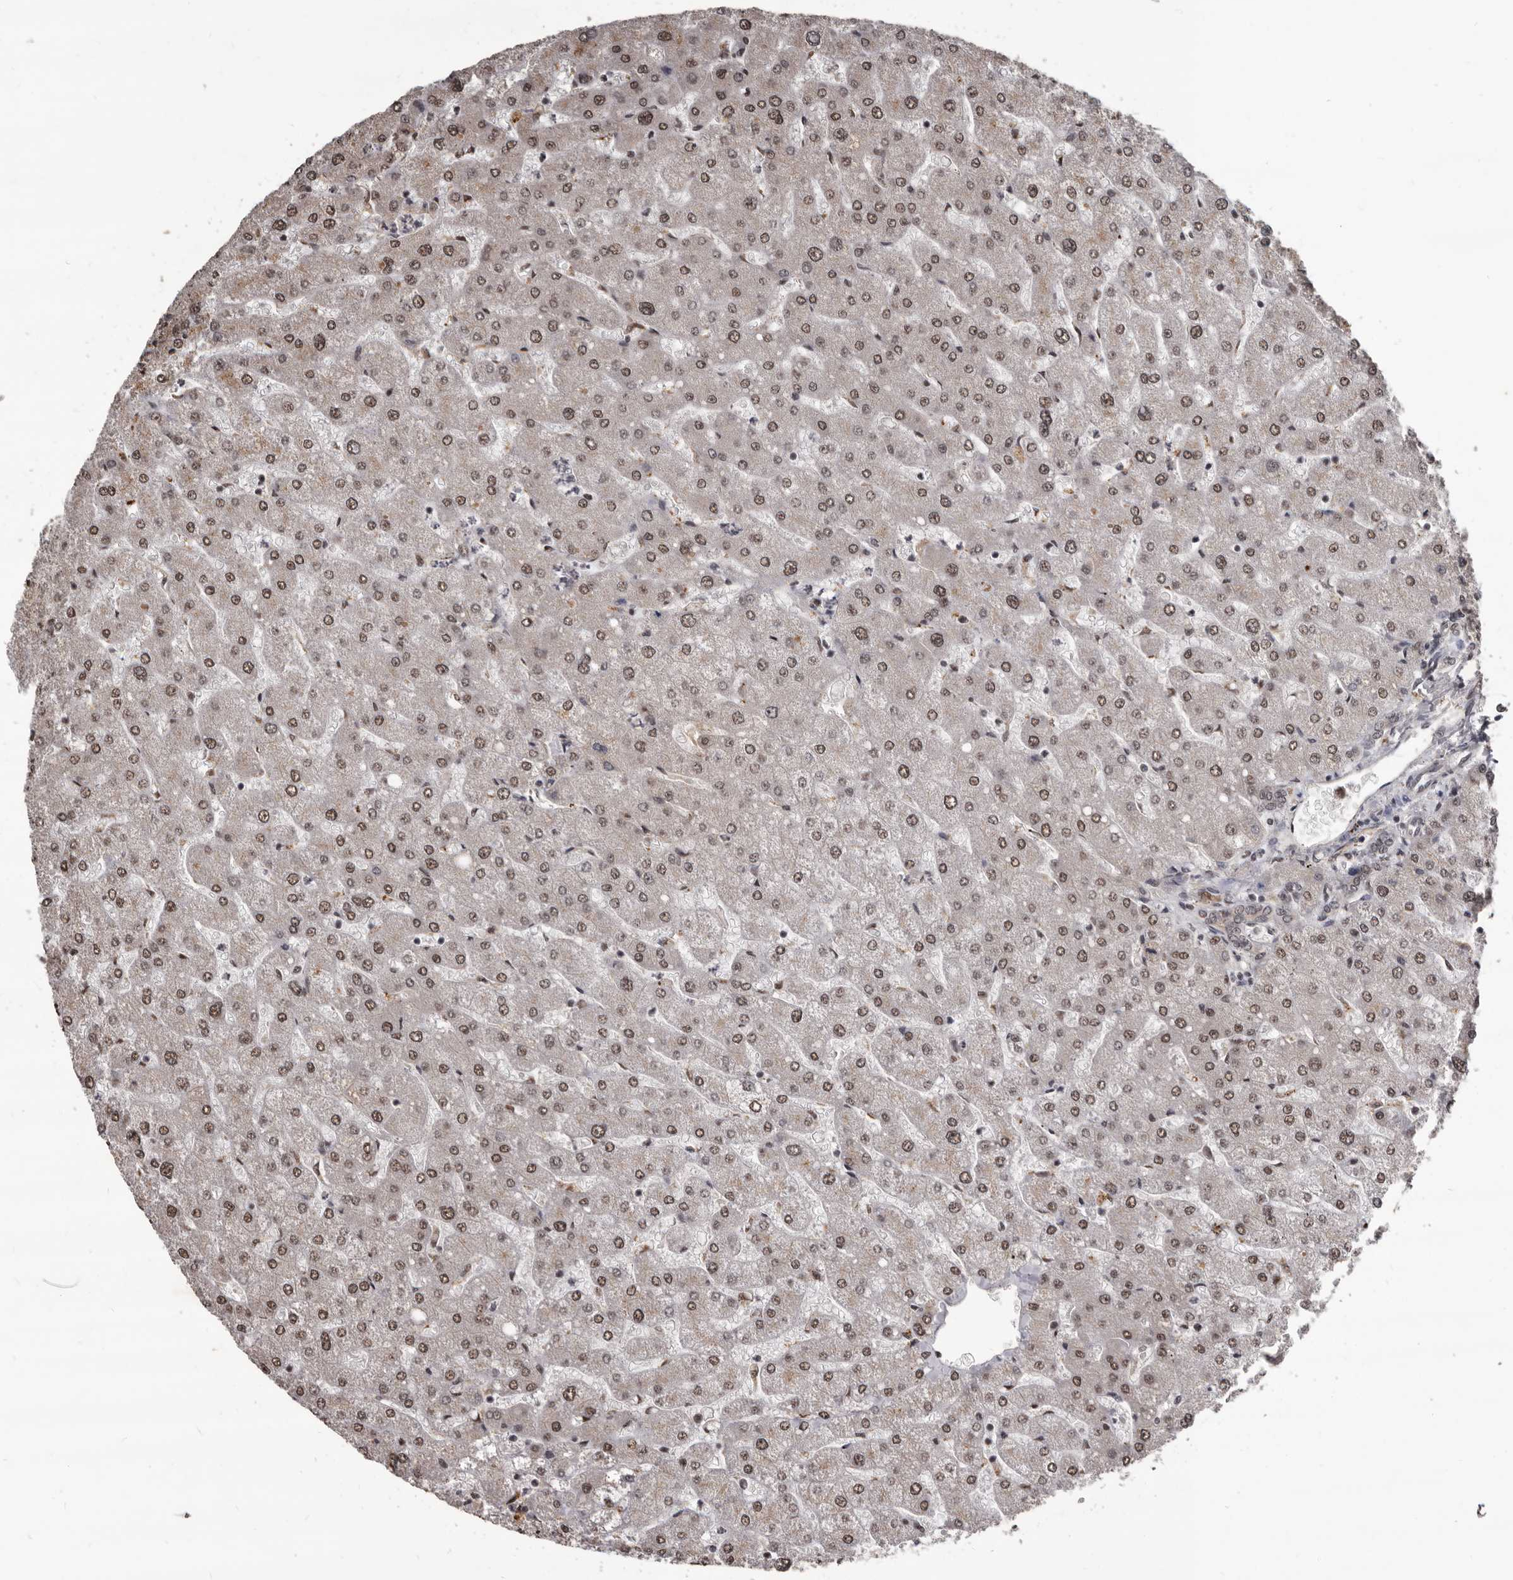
{"staining": {"intensity": "negative", "quantity": "none", "location": "none"}, "tissue": "liver", "cell_type": "Cholangiocytes", "image_type": "normal", "snomed": [{"axis": "morphology", "description": "Normal tissue, NOS"}, {"axis": "topography", "description": "Liver"}], "caption": "Photomicrograph shows no protein staining in cholangiocytes of normal liver. (DAB (3,3'-diaminobenzidine) immunohistochemistry (IHC), high magnification).", "gene": "AHR", "patient": {"sex": "male", "age": 55}}